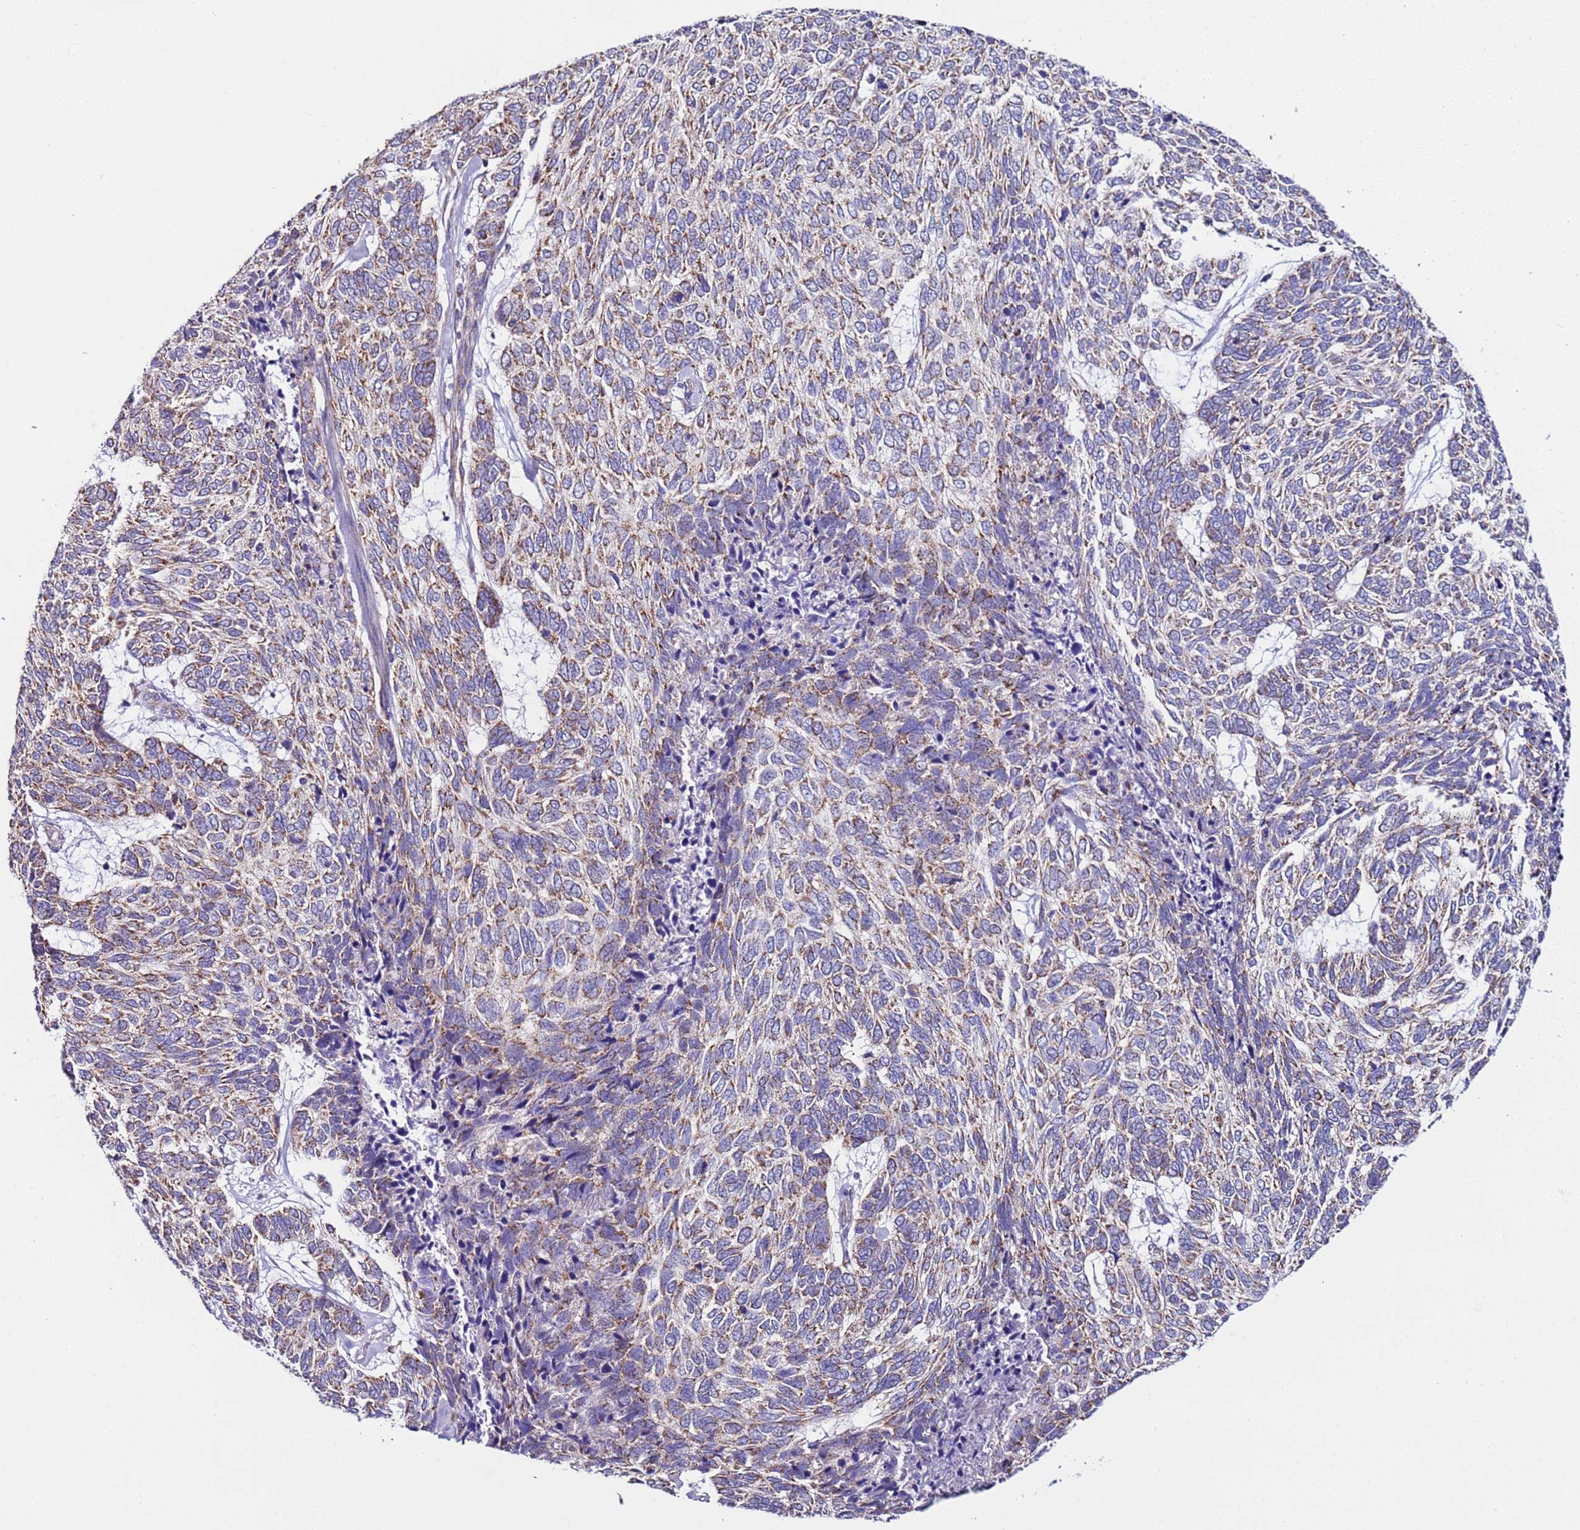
{"staining": {"intensity": "moderate", "quantity": ">75%", "location": "cytoplasmic/membranous"}, "tissue": "skin cancer", "cell_type": "Tumor cells", "image_type": "cancer", "snomed": [{"axis": "morphology", "description": "Basal cell carcinoma"}, {"axis": "topography", "description": "Skin"}], "caption": "A medium amount of moderate cytoplasmic/membranous positivity is appreciated in approximately >75% of tumor cells in skin cancer tissue. The protein is shown in brown color, while the nuclei are stained blue.", "gene": "AHI1", "patient": {"sex": "female", "age": 65}}